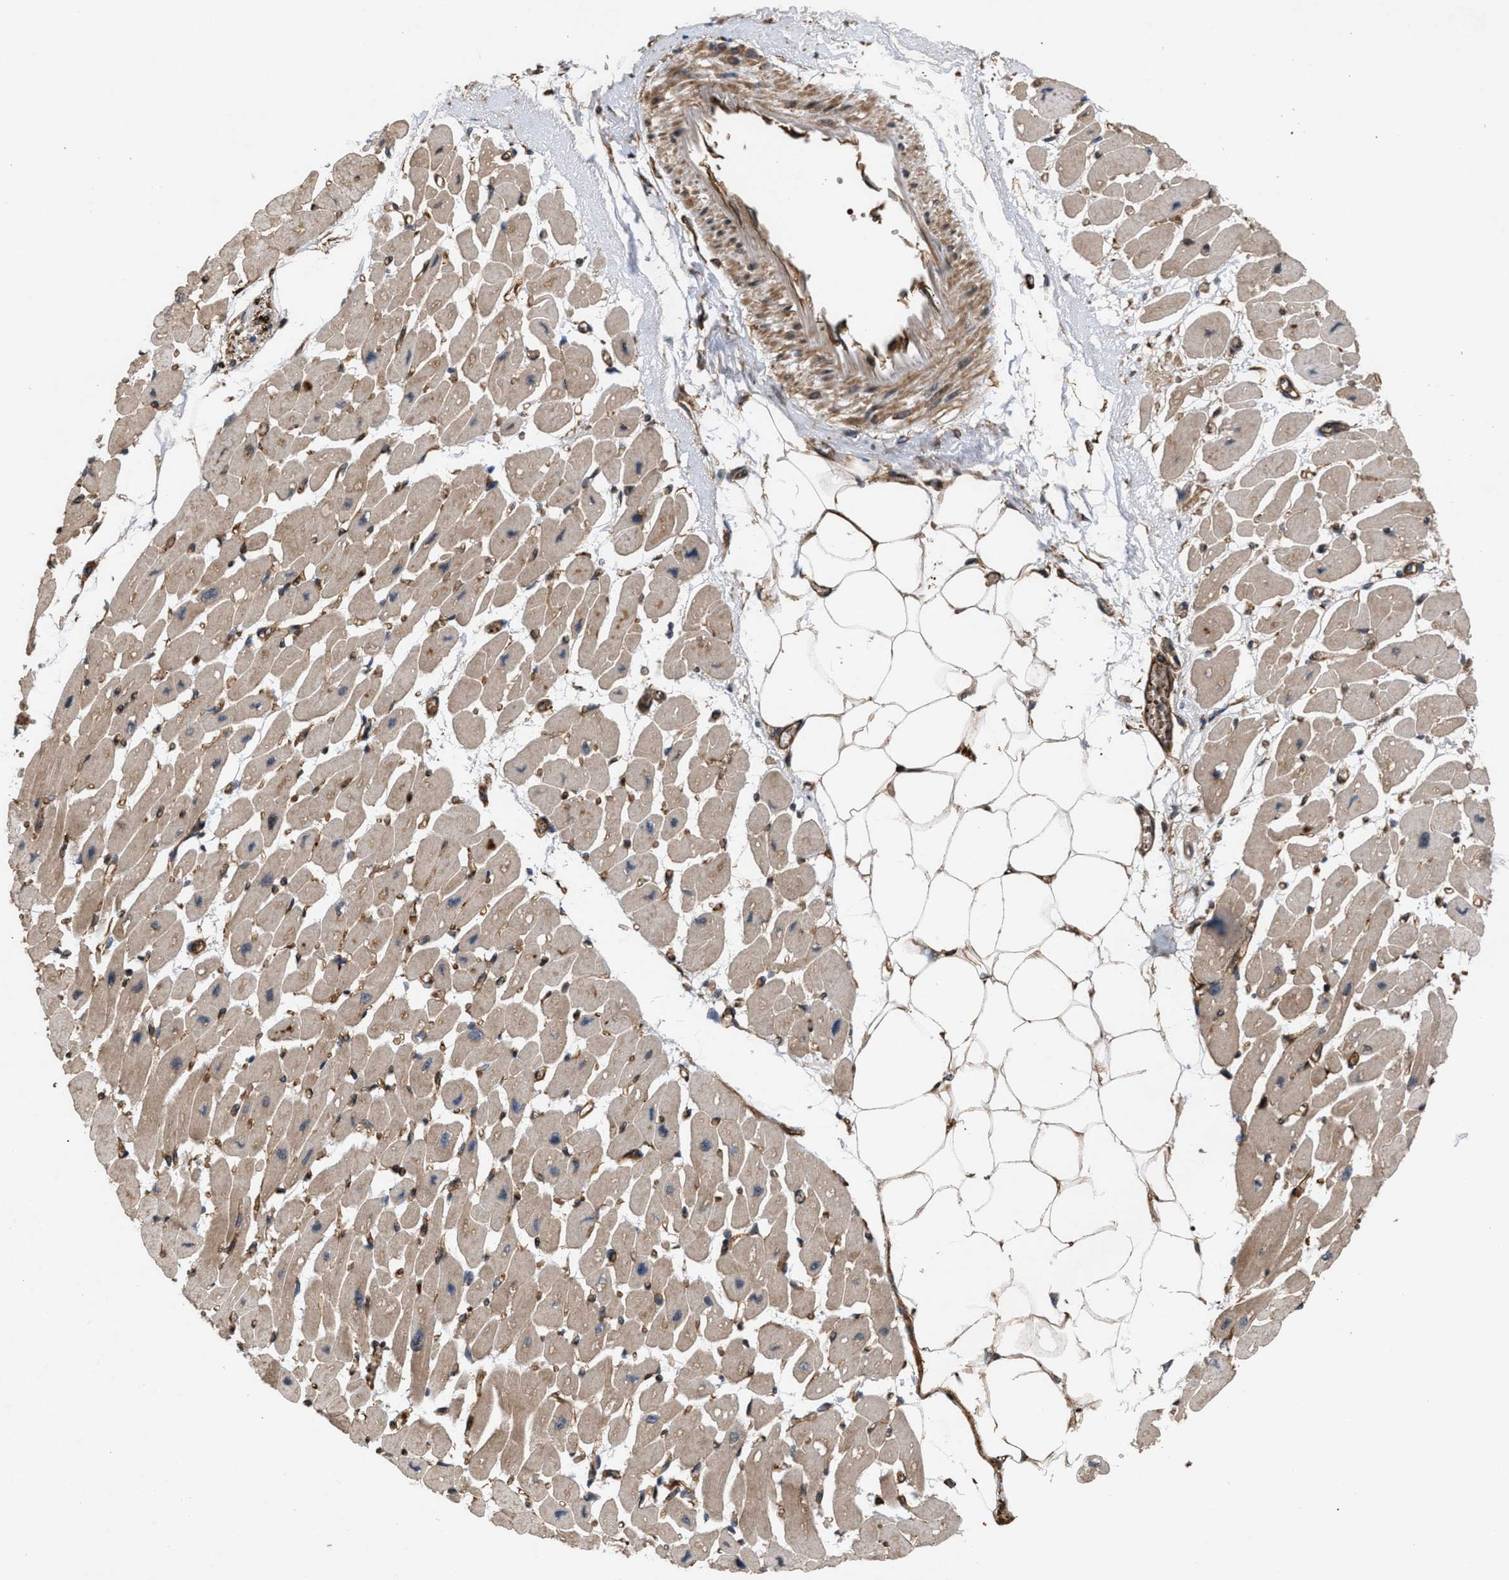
{"staining": {"intensity": "moderate", "quantity": ">75%", "location": "cytoplasmic/membranous"}, "tissue": "heart muscle", "cell_type": "Cardiomyocytes", "image_type": "normal", "snomed": [{"axis": "morphology", "description": "Normal tissue, NOS"}, {"axis": "topography", "description": "Heart"}], "caption": "Heart muscle stained with immunohistochemistry displays moderate cytoplasmic/membranous expression in approximately >75% of cardiomyocytes.", "gene": "GCC1", "patient": {"sex": "female", "age": 54}}